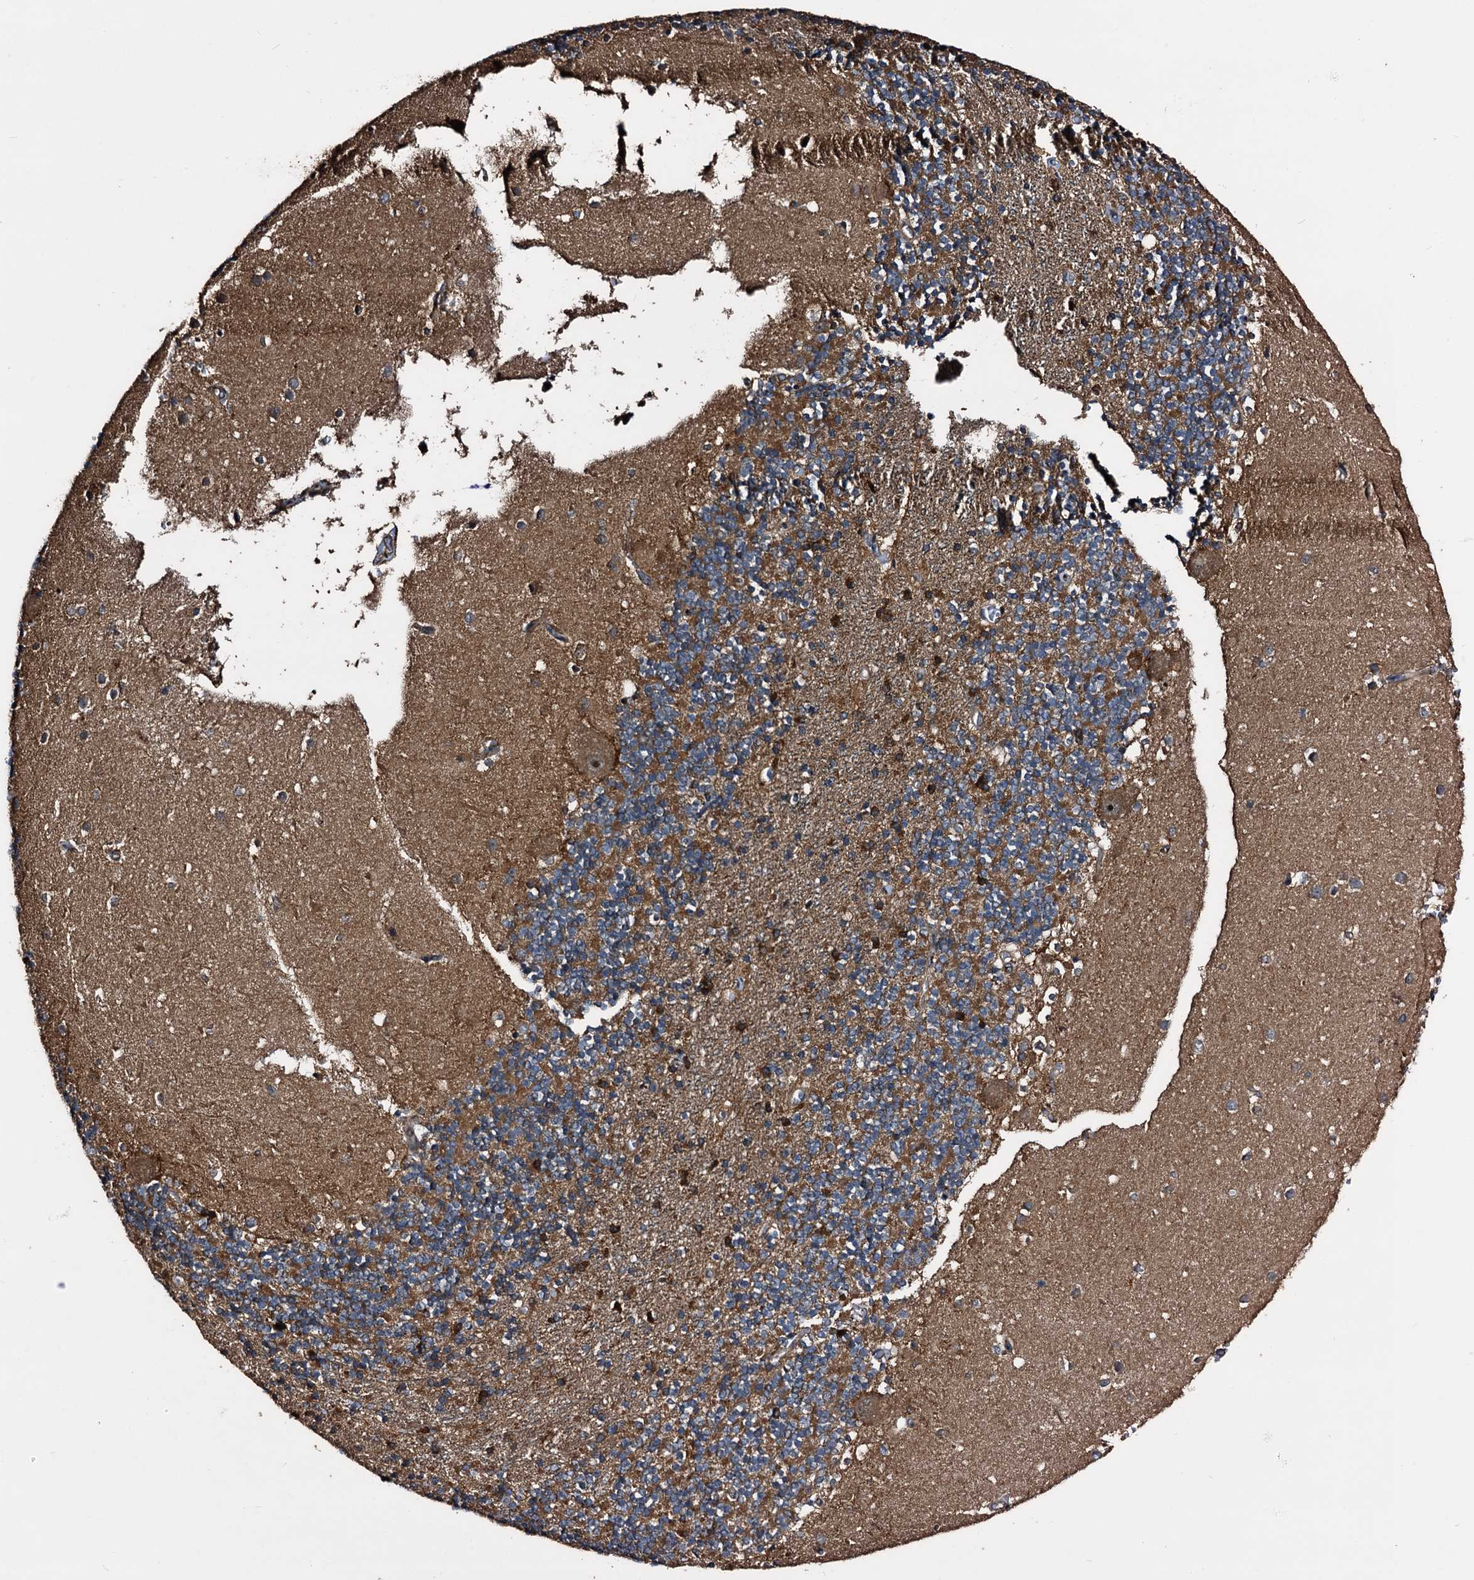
{"staining": {"intensity": "moderate", "quantity": "25%-75%", "location": "cytoplasmic/membranous"}, "tissue": "cerebellum", "cell_type": "Cells in granular layer", "image_type": "normal", "snomed": [{"axis": "morphology", "description": "Normal tissue, NOS"}, {"axis": "topography", "description": "Cerebellum"}], "caption": "DAB (3,3'-diaminobenzidine) immunohistochemical staining of benign cerebellum exhibits moderate cytoplasmic/membranous protein positivity in about 25%-75% of cells in granular layer. The staining is performed using DAB (3,3'-diaminobenzidine) brown chromogen to label protein expression. The nuclei are counter-stained blue using hematoxylin.", "gene": "PEX5", "patient": {"sex": "male", "age": 54}}